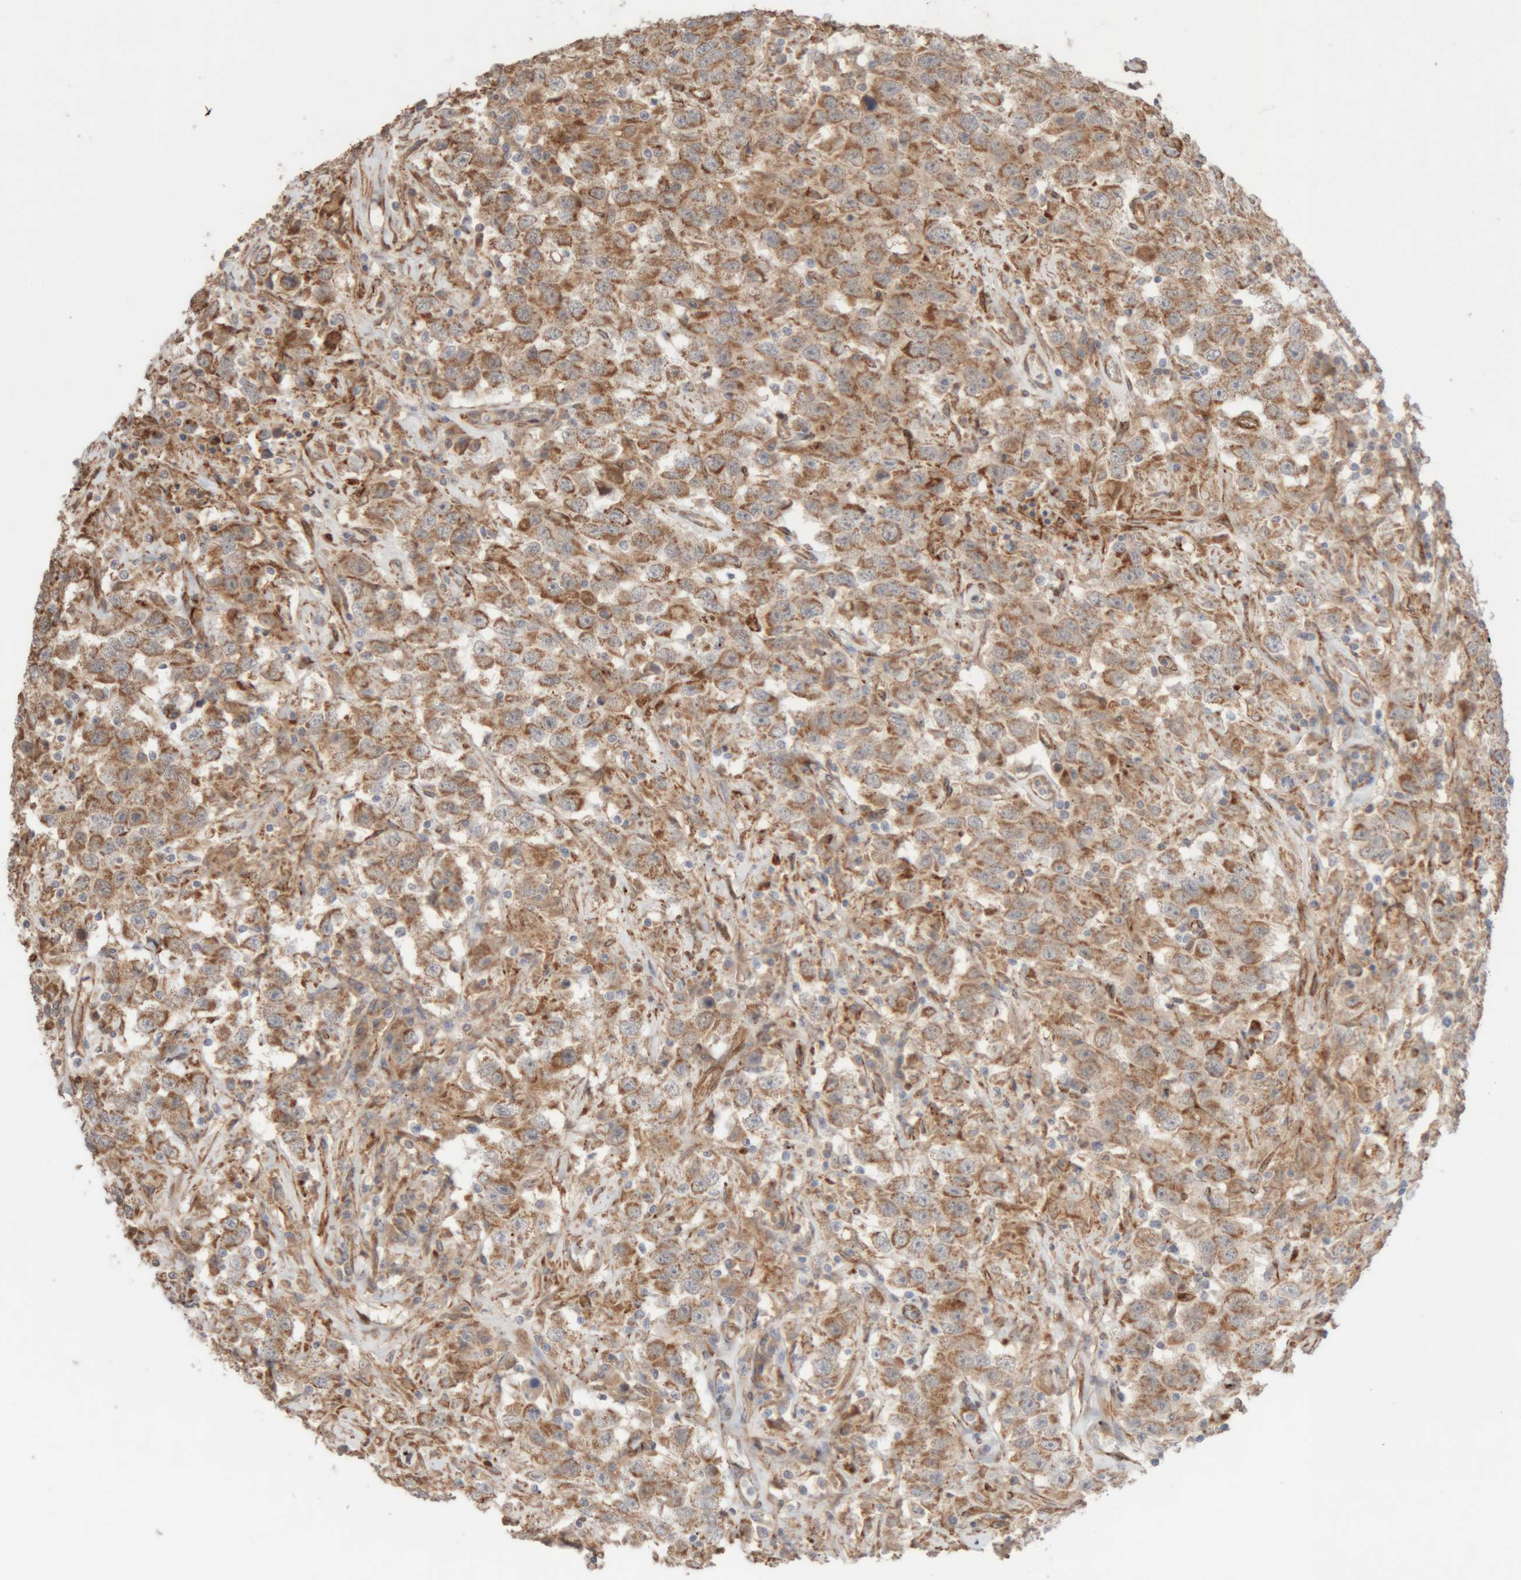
{"staining": {"intensity": "moderate", "quantity": ">75%", "location": "cytoplasmic/membranous"}, "tissue": "testis cancer", "cell_type": "Tumor cells", "image_type": "cancer", "snomed": [{"axis": "morphology", "description": "Seminoma, NOS"}, {"axis": "topography", "description": "Testis"}], "caption": "A brown stain highlights moderate cytoplasmic/membranous staining of a protein in testis cancer (seminoma) tumor cells. (DAB (3,3'-diaminobenzidine) IHC with brightfield microscopy, high magnification).", "gene": "RAB32", "patient": {"sex": "male", "age": 41}}